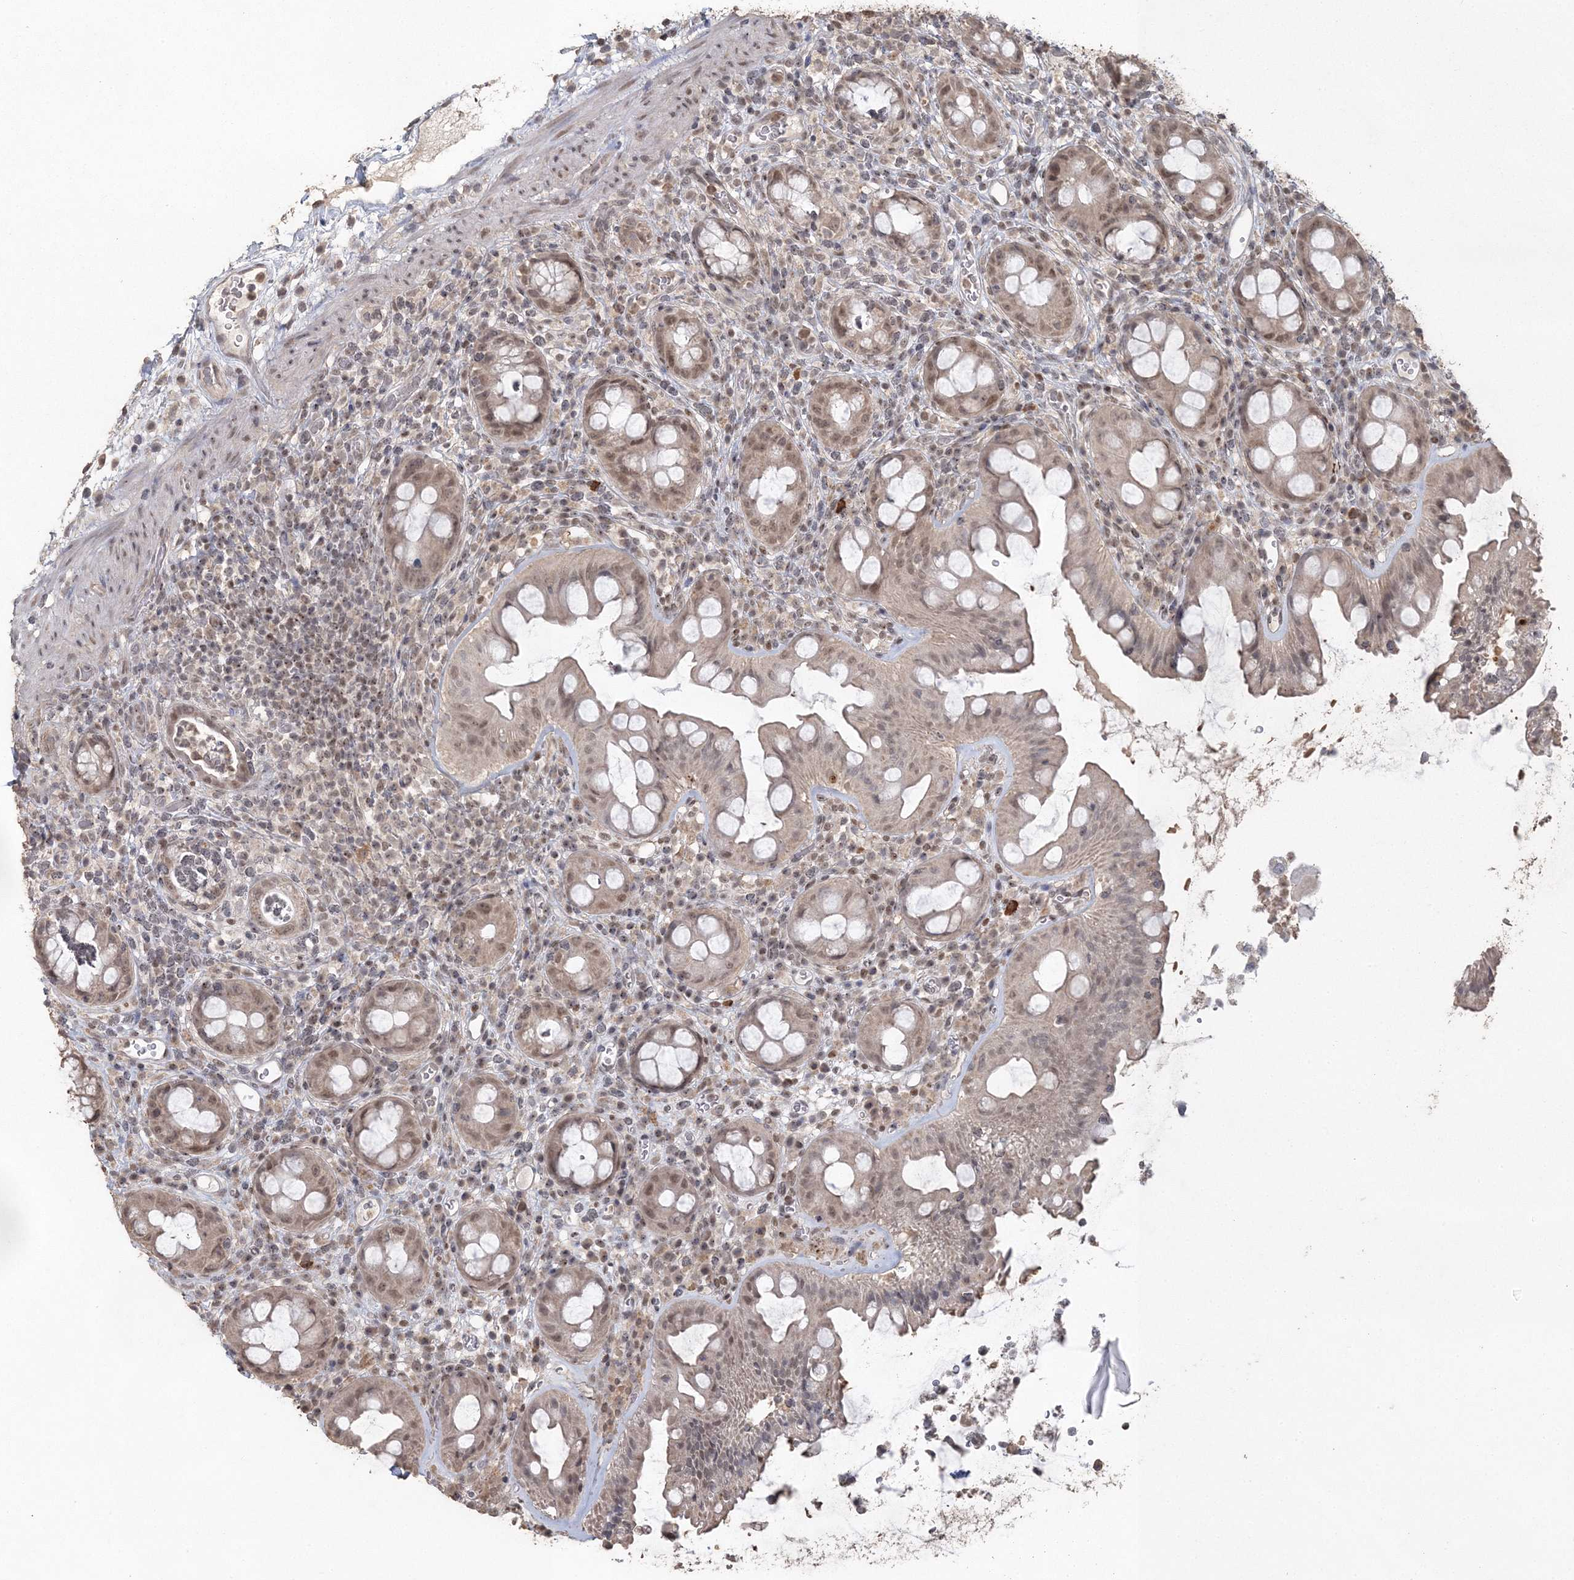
{"staining": {"intensity": "weak", "quantity": "25%-75%", "location": "cytoplasmic/membranous,nuclear"}, "tissue": "rectum", "cell_type": "Glandular cells", "image_type": "normal", "snomed": [{"axis": "morphology", "description": "Normal tissue, NOS"}, {"axis": "topography", "description": "Rectum"}], "caption": "Weak cytoplasmic/membranous,nuclear positivity for a protein is appreciated in approximately 25%-75% of glandular cells of benign rectum using IHC.", "gene": "UIMC1", "patient": {"sex": "female", "age": 57}}